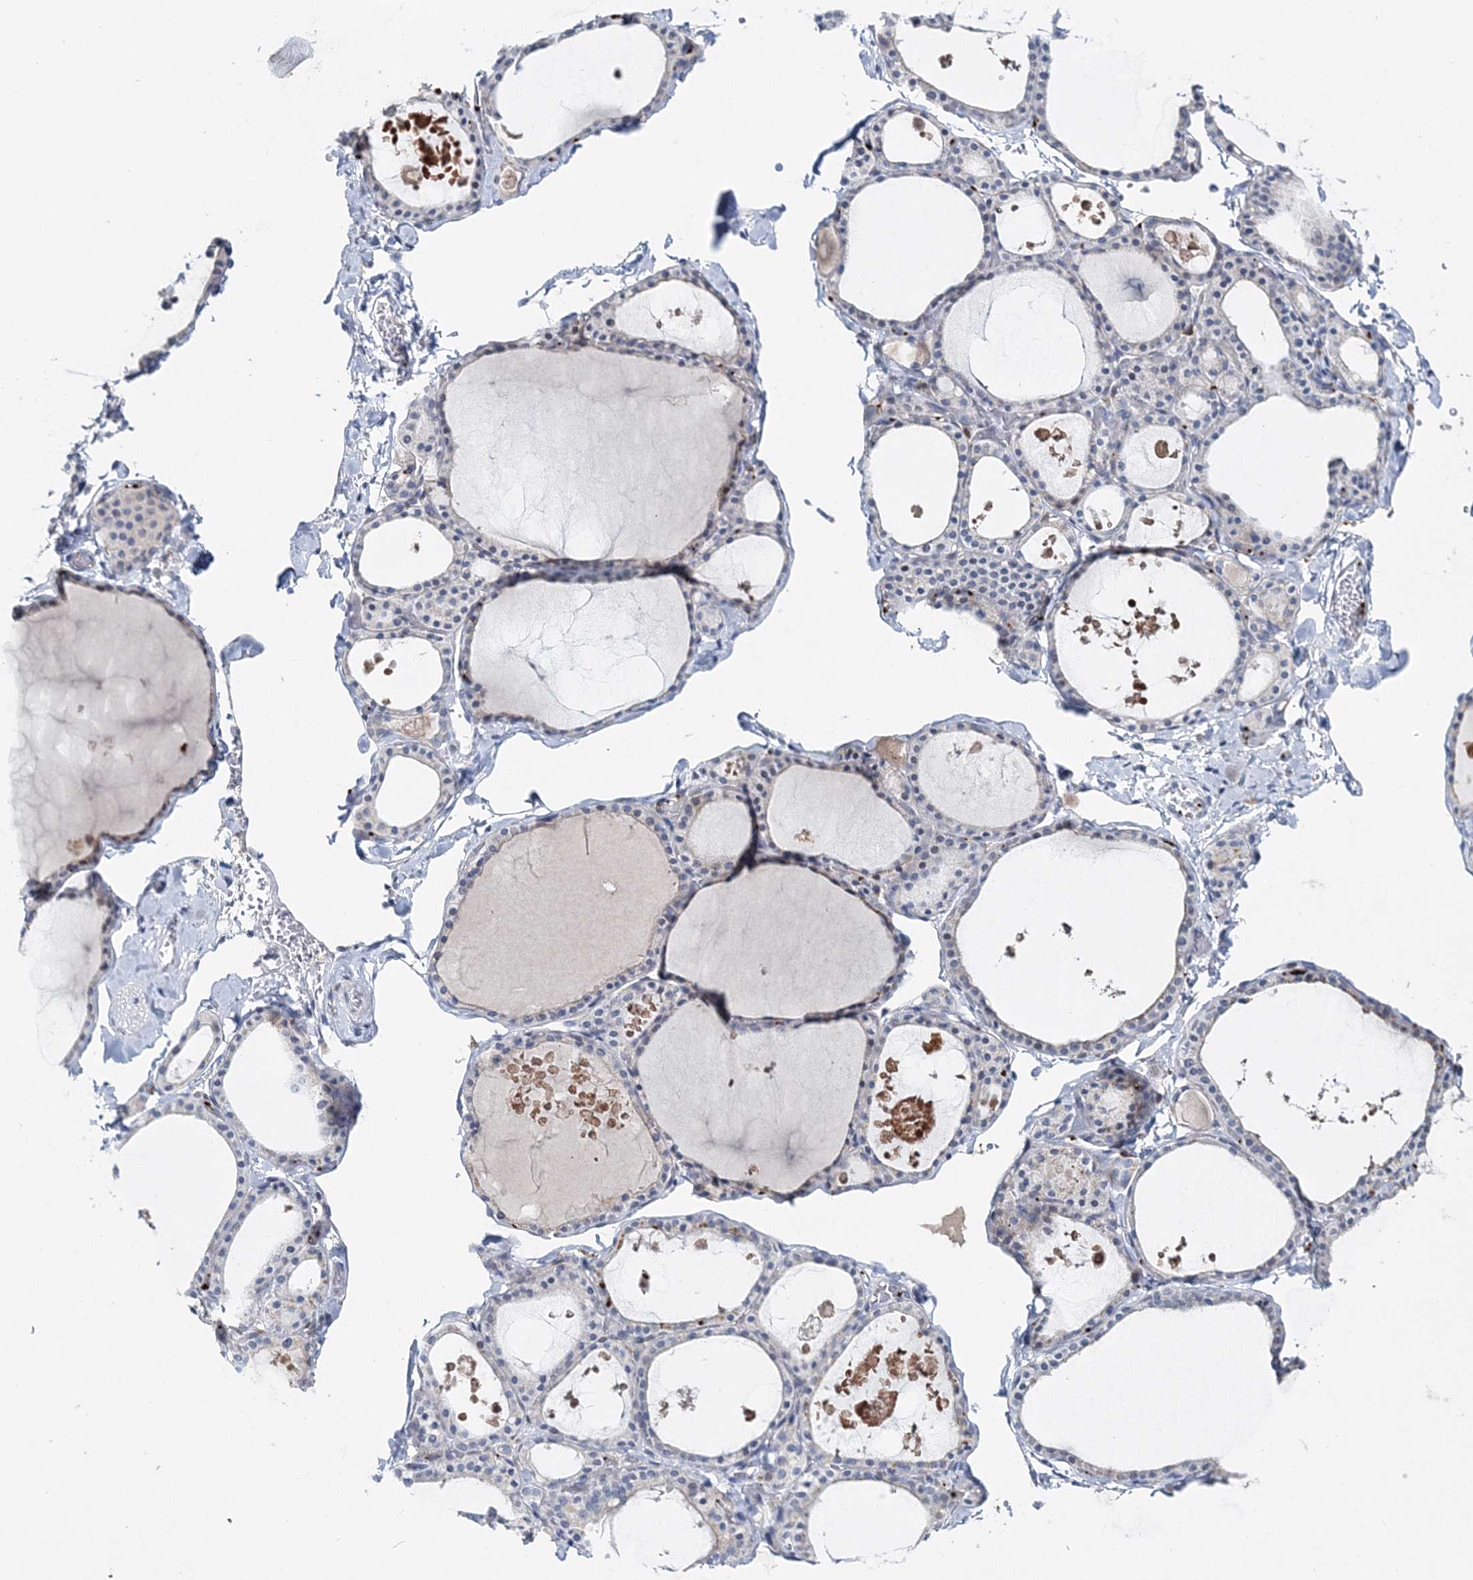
{"staining": {"intensity": "weak", "quantity": "<25%", "location": "nuclear"}, "tissue": "thyroid gland", "cell_type": "Glandular cells", "image_type": "normal", "snomed": [{"axis": "morphology", "description": "Normal tissue, NOS"}, {"axis": "topography", "description": "Thyroid gland"}], "caption": "IHC photomicrograph of normal thyroid gland: thyroid gland stained with DAB (3,3'-diaminobenzidine) reveals no significant protein positivity in glandular cells. (DAB (3,3'-diaminobenzidine) immunohistochemistry (IHC), high magnification).", "gene": "MYOZ2", "patient": {"sex": "male", "age": 56}}